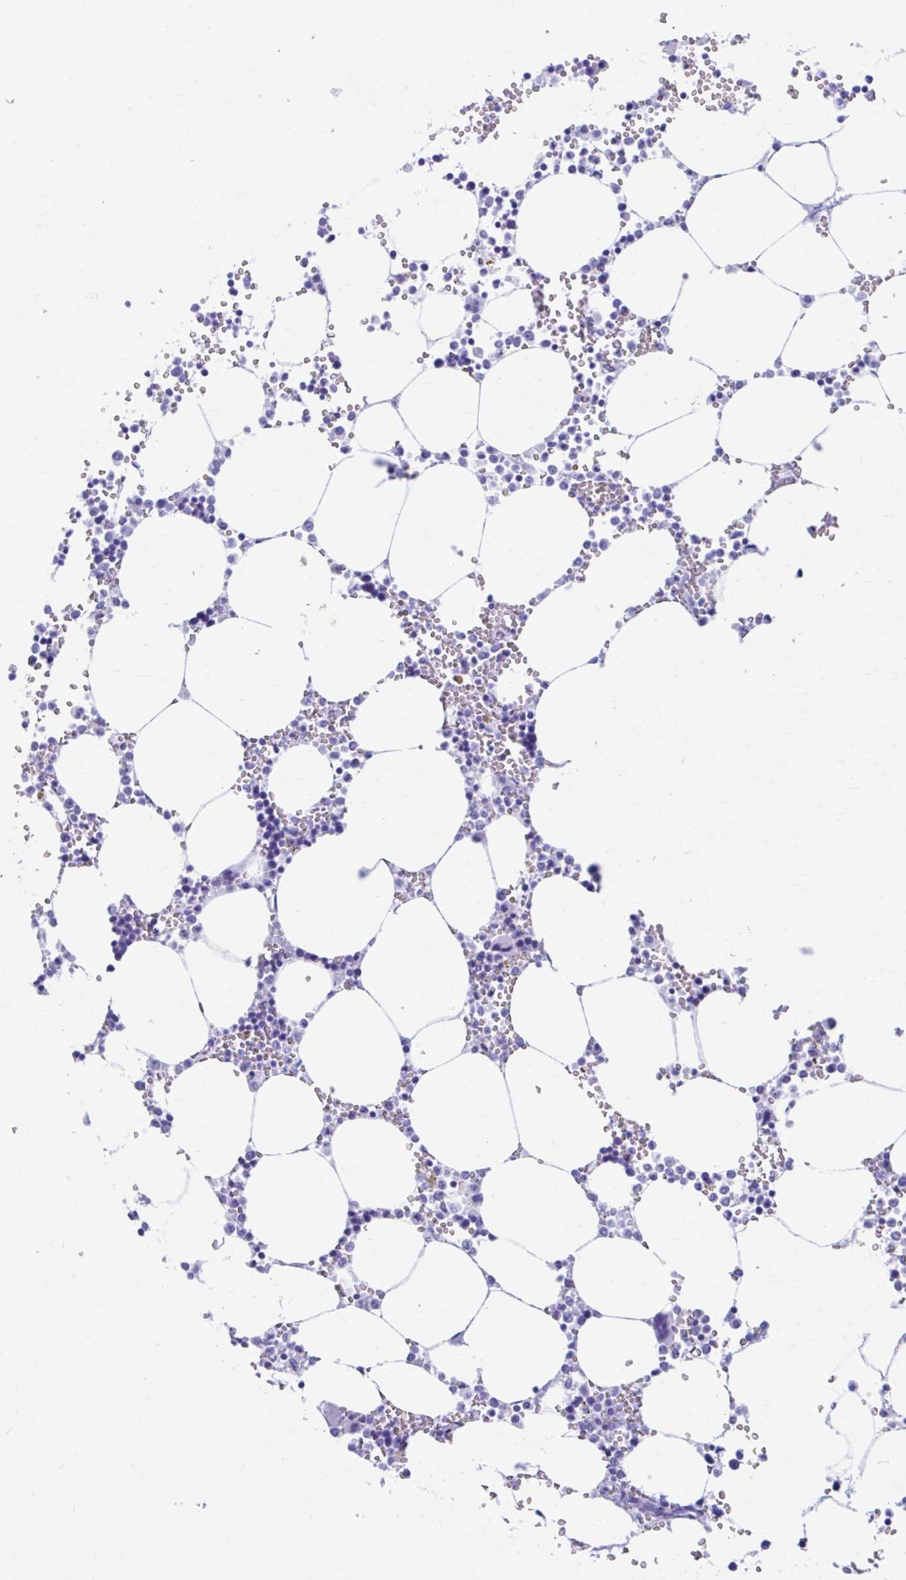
{"staining": {"intensity": "moderate", "quantity": "<25%", "location": "cytoplasmic/membranous"}, "tissue": "bone marrow", "cell_type": "Hematopoietic cells", "image_type": "normal", "snomed": [{"axis": "morphology", "description": "Normal tissue, NOS"}, {"axis": "topography", "description": "Bone marrow"}], "caption": "A high-resolution micrograph shows immunohistochemistry (IHC) staining of normal bone marrow, which demonstrates moderate cytoplasmic/membranous expression in about <25% of hematopoietic cells.", "gene": "NSG2", "patient": {"sex": "male", "age": 64}}